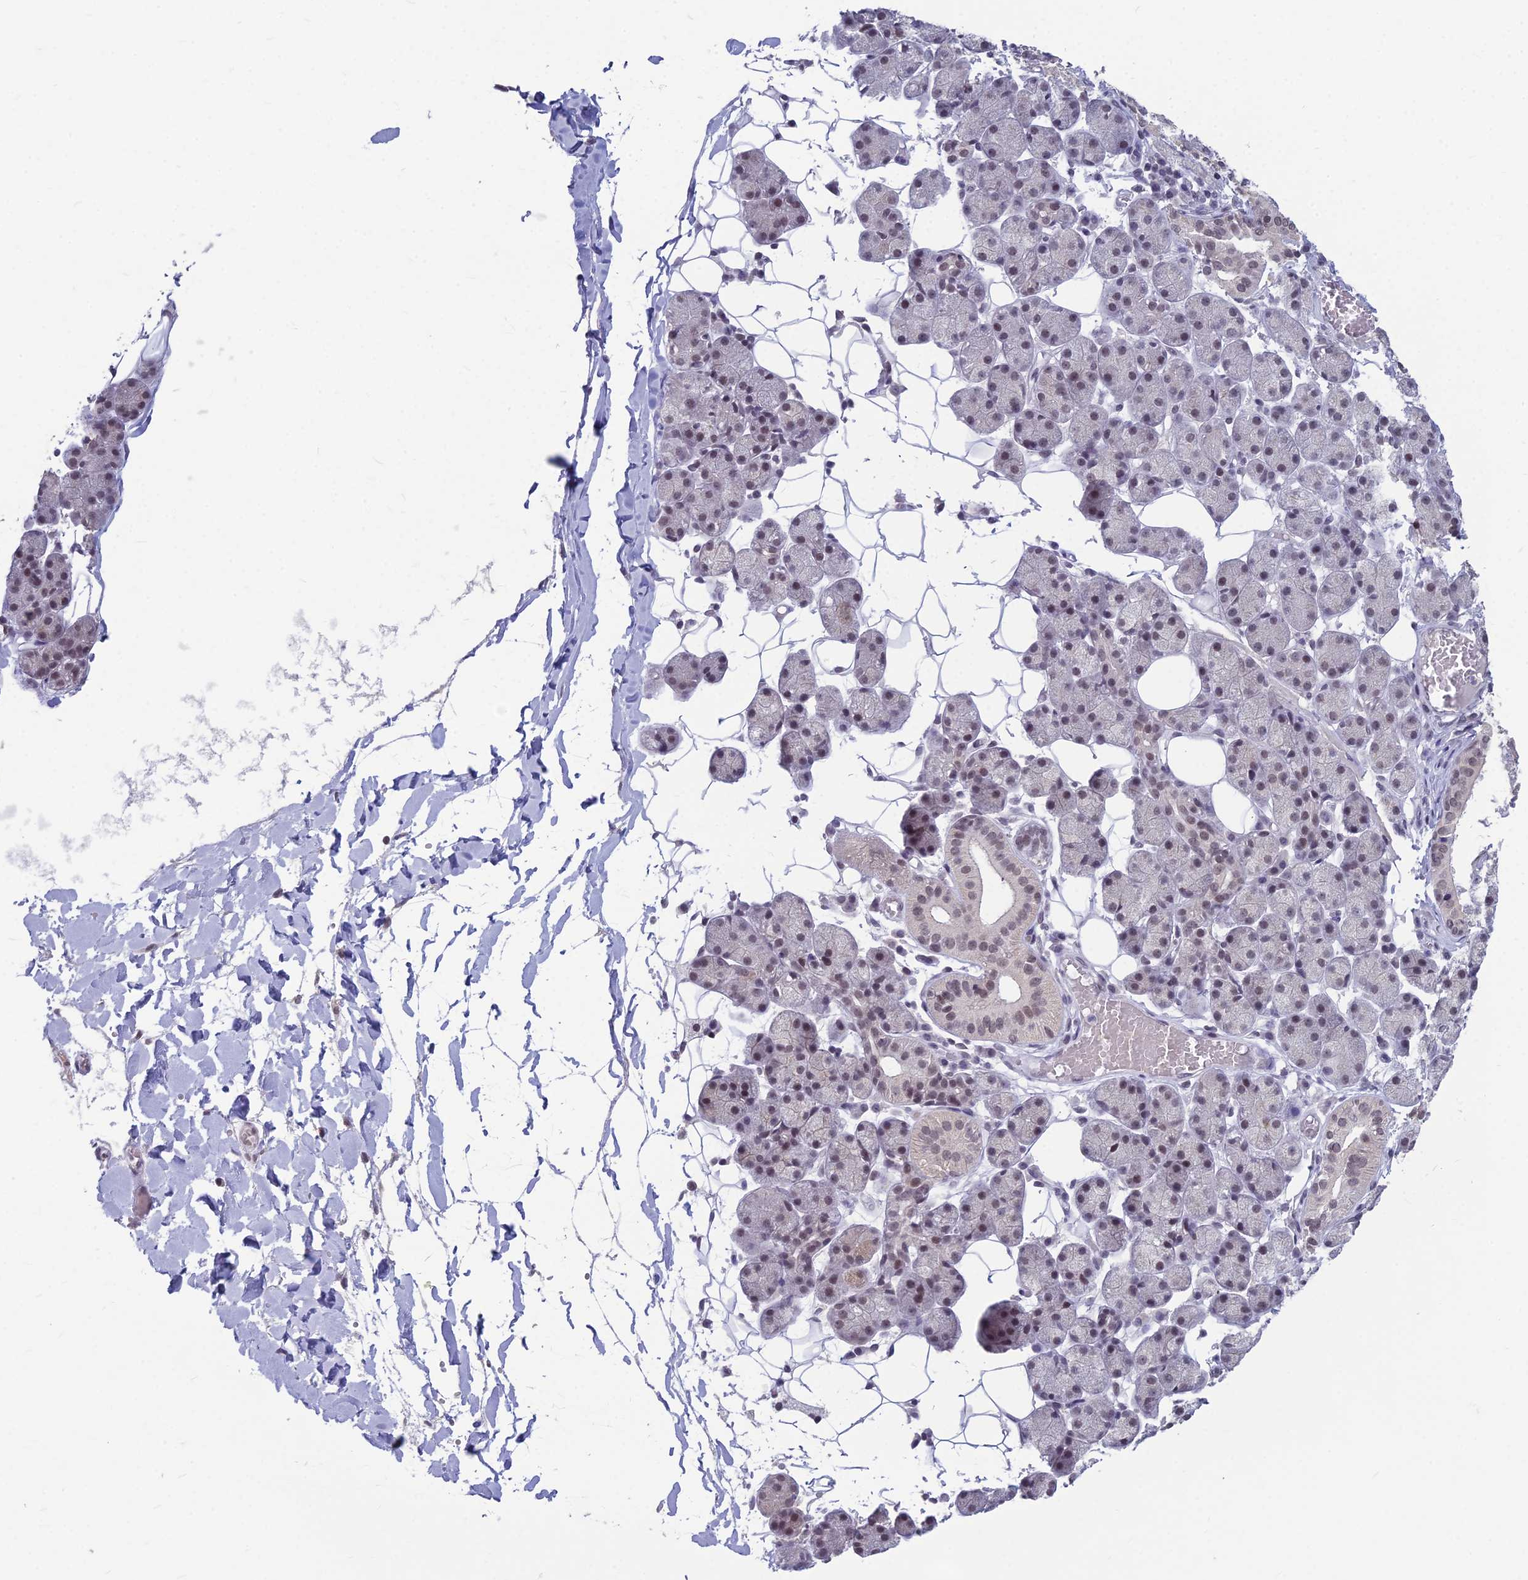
{"staining": {"intensity": "moderate", "quantity": ">75%", "location": "nuclear"}, "tissue": "salivary gland", "cell_type": "Glandular cells", "image_type": "normal", "snomed": [{"axis": "morphology", "description": "Normal tissue, NOS"}, {"axis": "topography", "description": "Salivary gland"}], "caption": "Brown immunohistochemical staining in benign salivary gland shows moderate nuclear expression in approximately >75% of glandular cells. (Stains: DAB in brown, nuclei in blue, Microscopy: brightfield microscopy at high magnification).", "gene": "KAT7", "patient": {"sex": "female", "age": 33}}